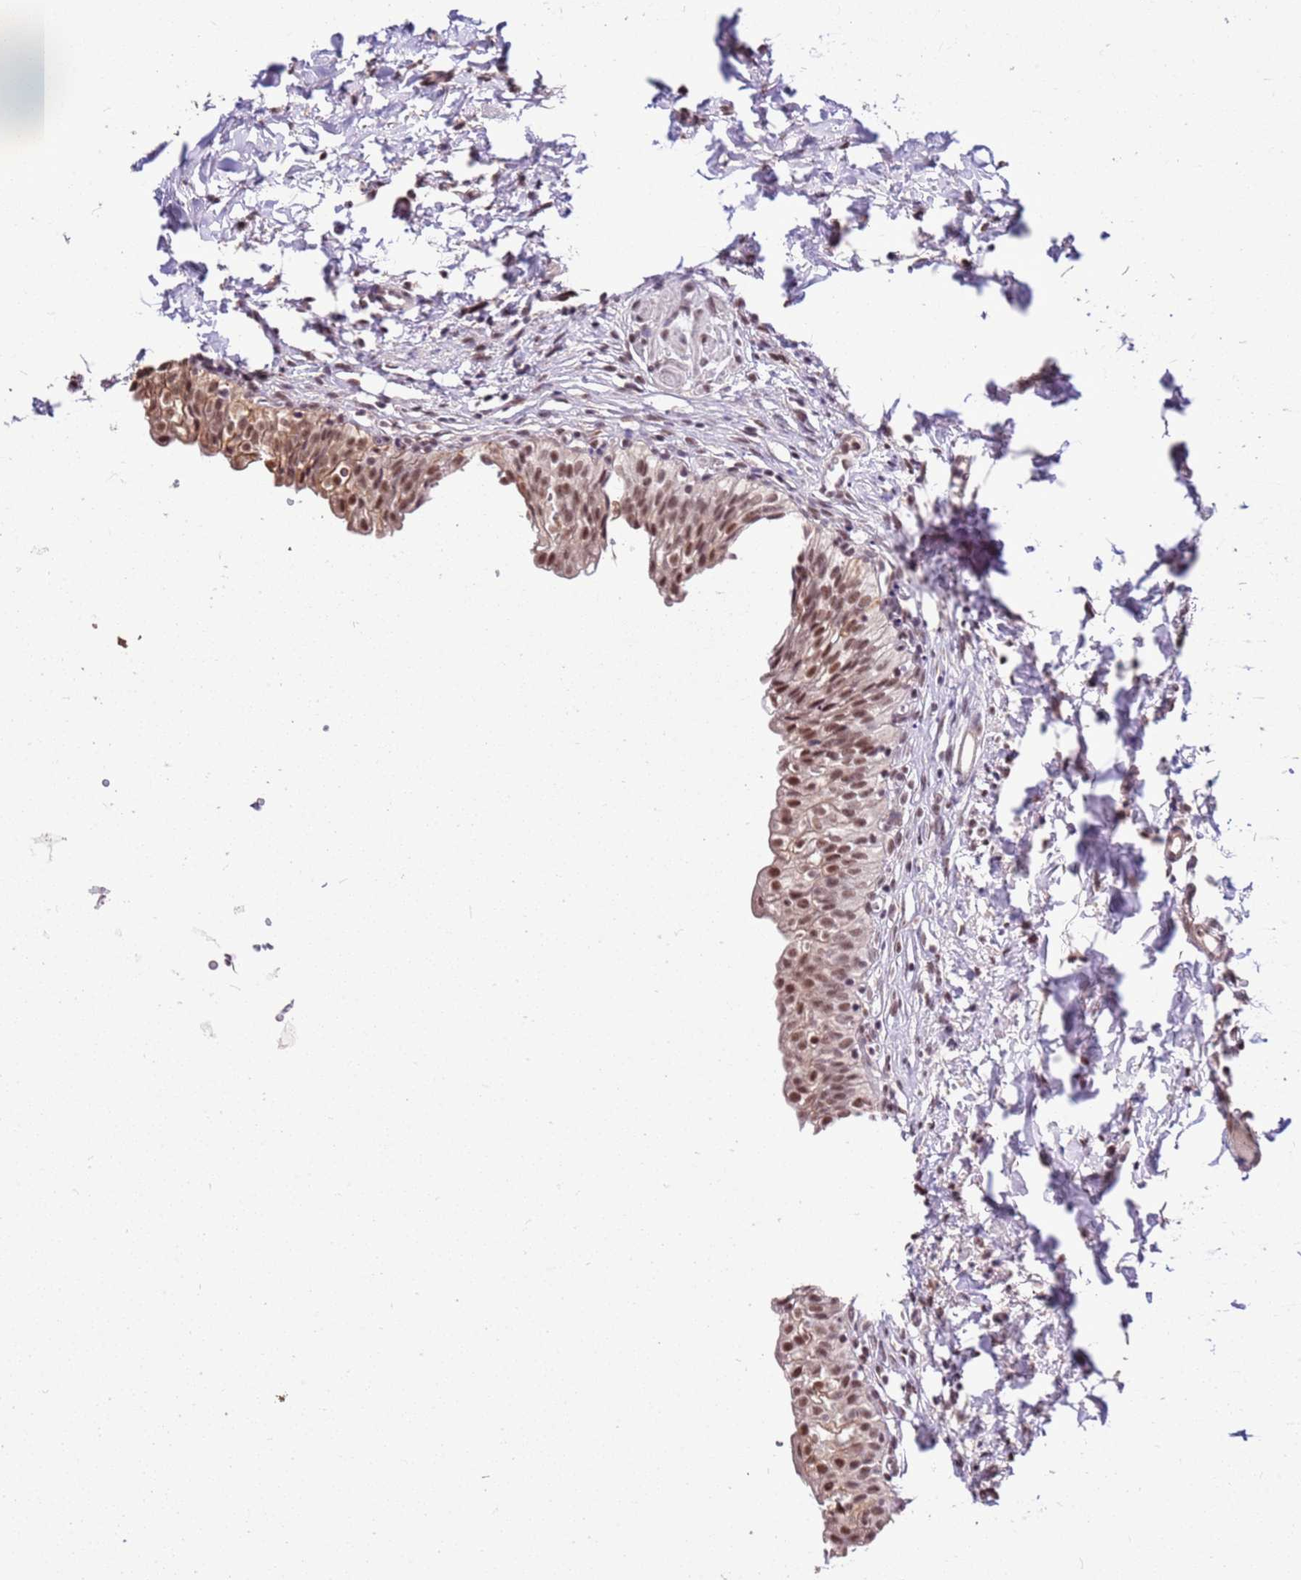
{"staining": {"intensity": "moderate", "quantity": ">75%", "location": "nuclear"}, "tissue": "urinary bladder", "cell_type": "Urothelial cells", "image_type": "normal", "snomed": [{"axis": "morphology", "description": "Normal tissue, NOS"}, {"axis": "topography", "description": "Urinary bladder"}], "caption": "Urinary bladder stained for a protein shows moderate nuclear positivity in urothelial cells. (Brightfield microscopy of DAB IHC at high magnification).", "gene": "AKAP8L", "patient": {"sex": "male", "age": 55}}